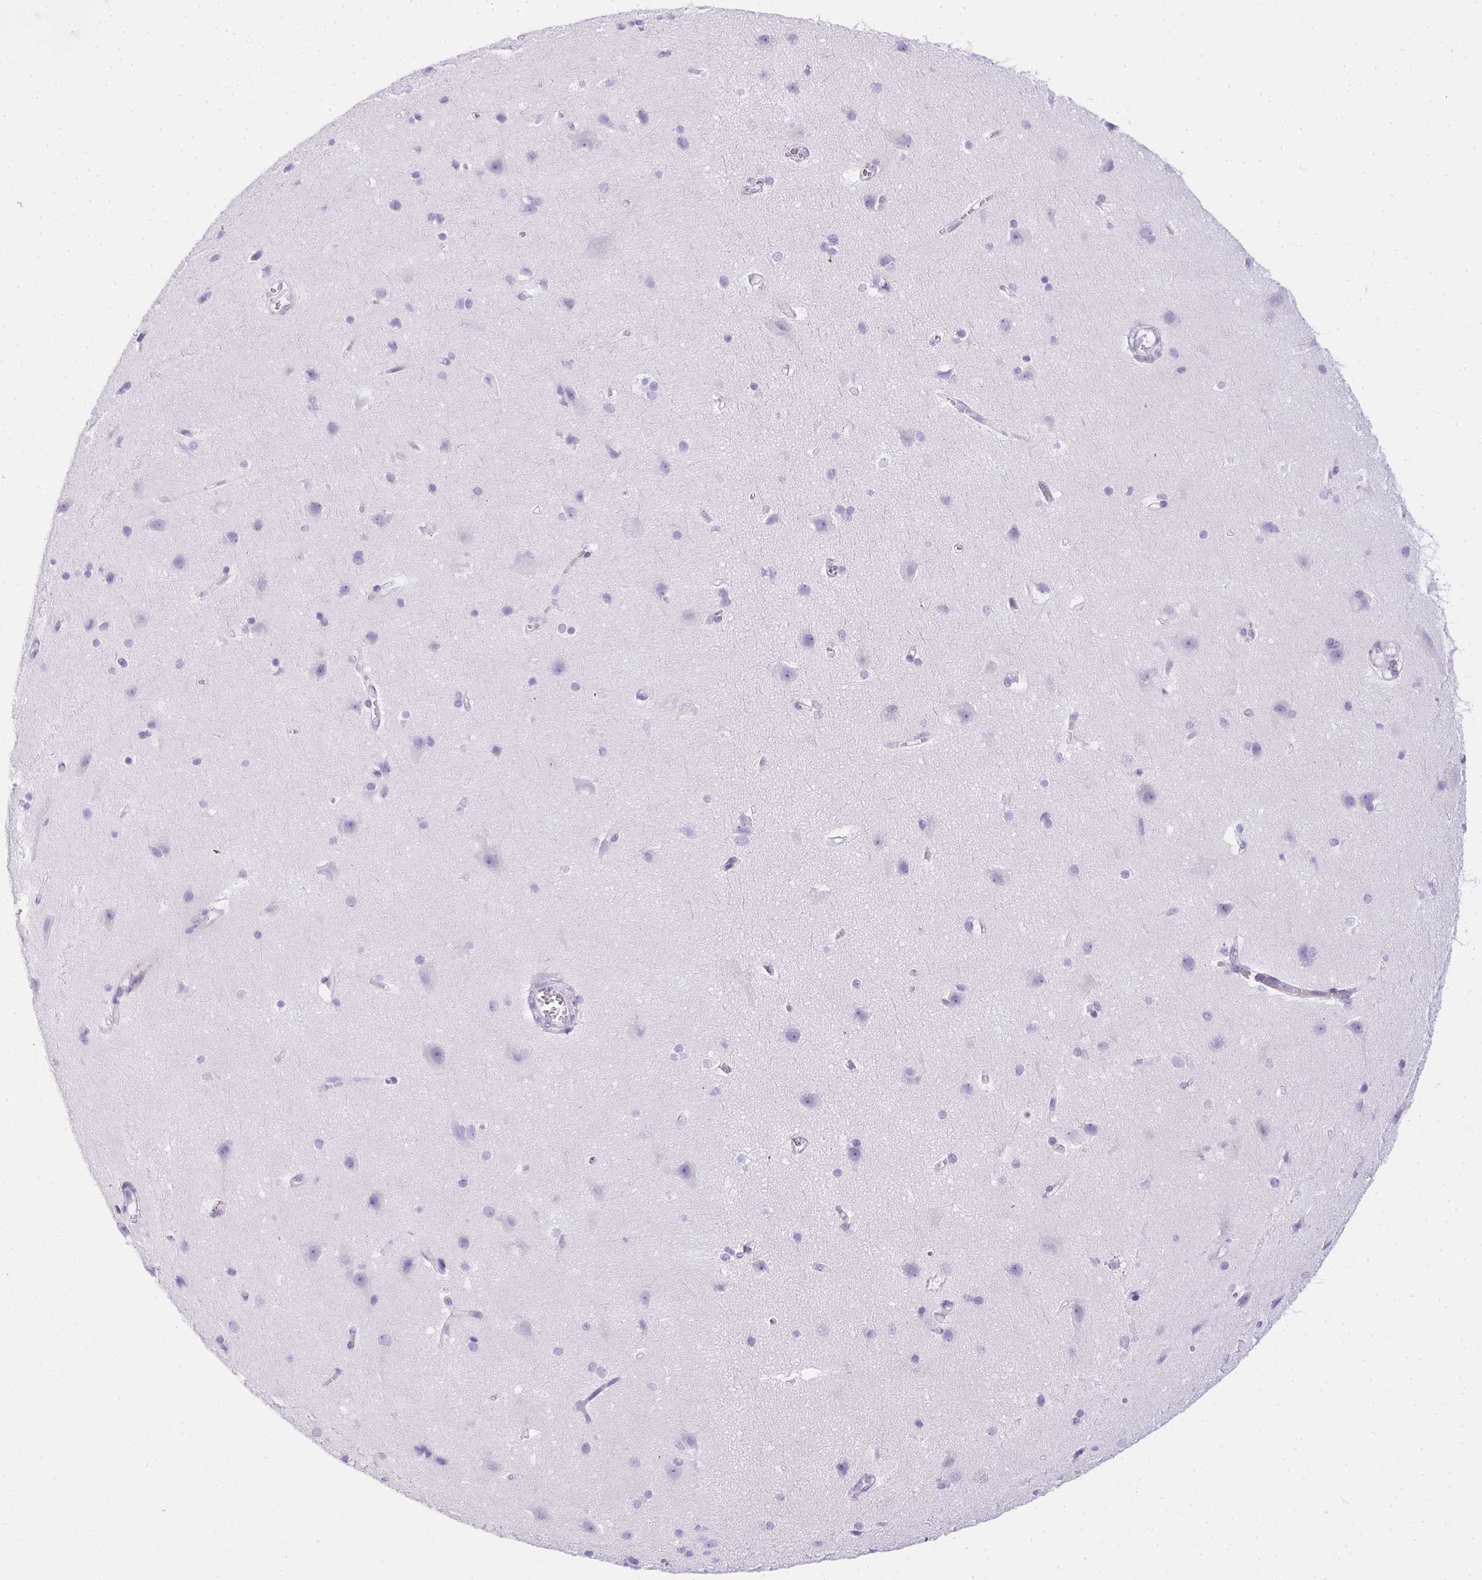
{"staining": {"intensity": "negative", "quantity": "none", "location": "none"}, "tissue": "cerebral cortex", "cell_type": "Endothelial cells", "image_type": "normal", "snomed": [{"axis": "morphology", "description": "Normal tissue, NOS"}, {"axis": "topography", "description": "Cerebral cortex"}], "caption": "Immunohistochemistry image of normal human cerebral cortex stained for a protein (brown), which exhibits no expression in endothelial cells.", "gene": "SPACA5B", "patient": {"sex": "male", "age": 37}}